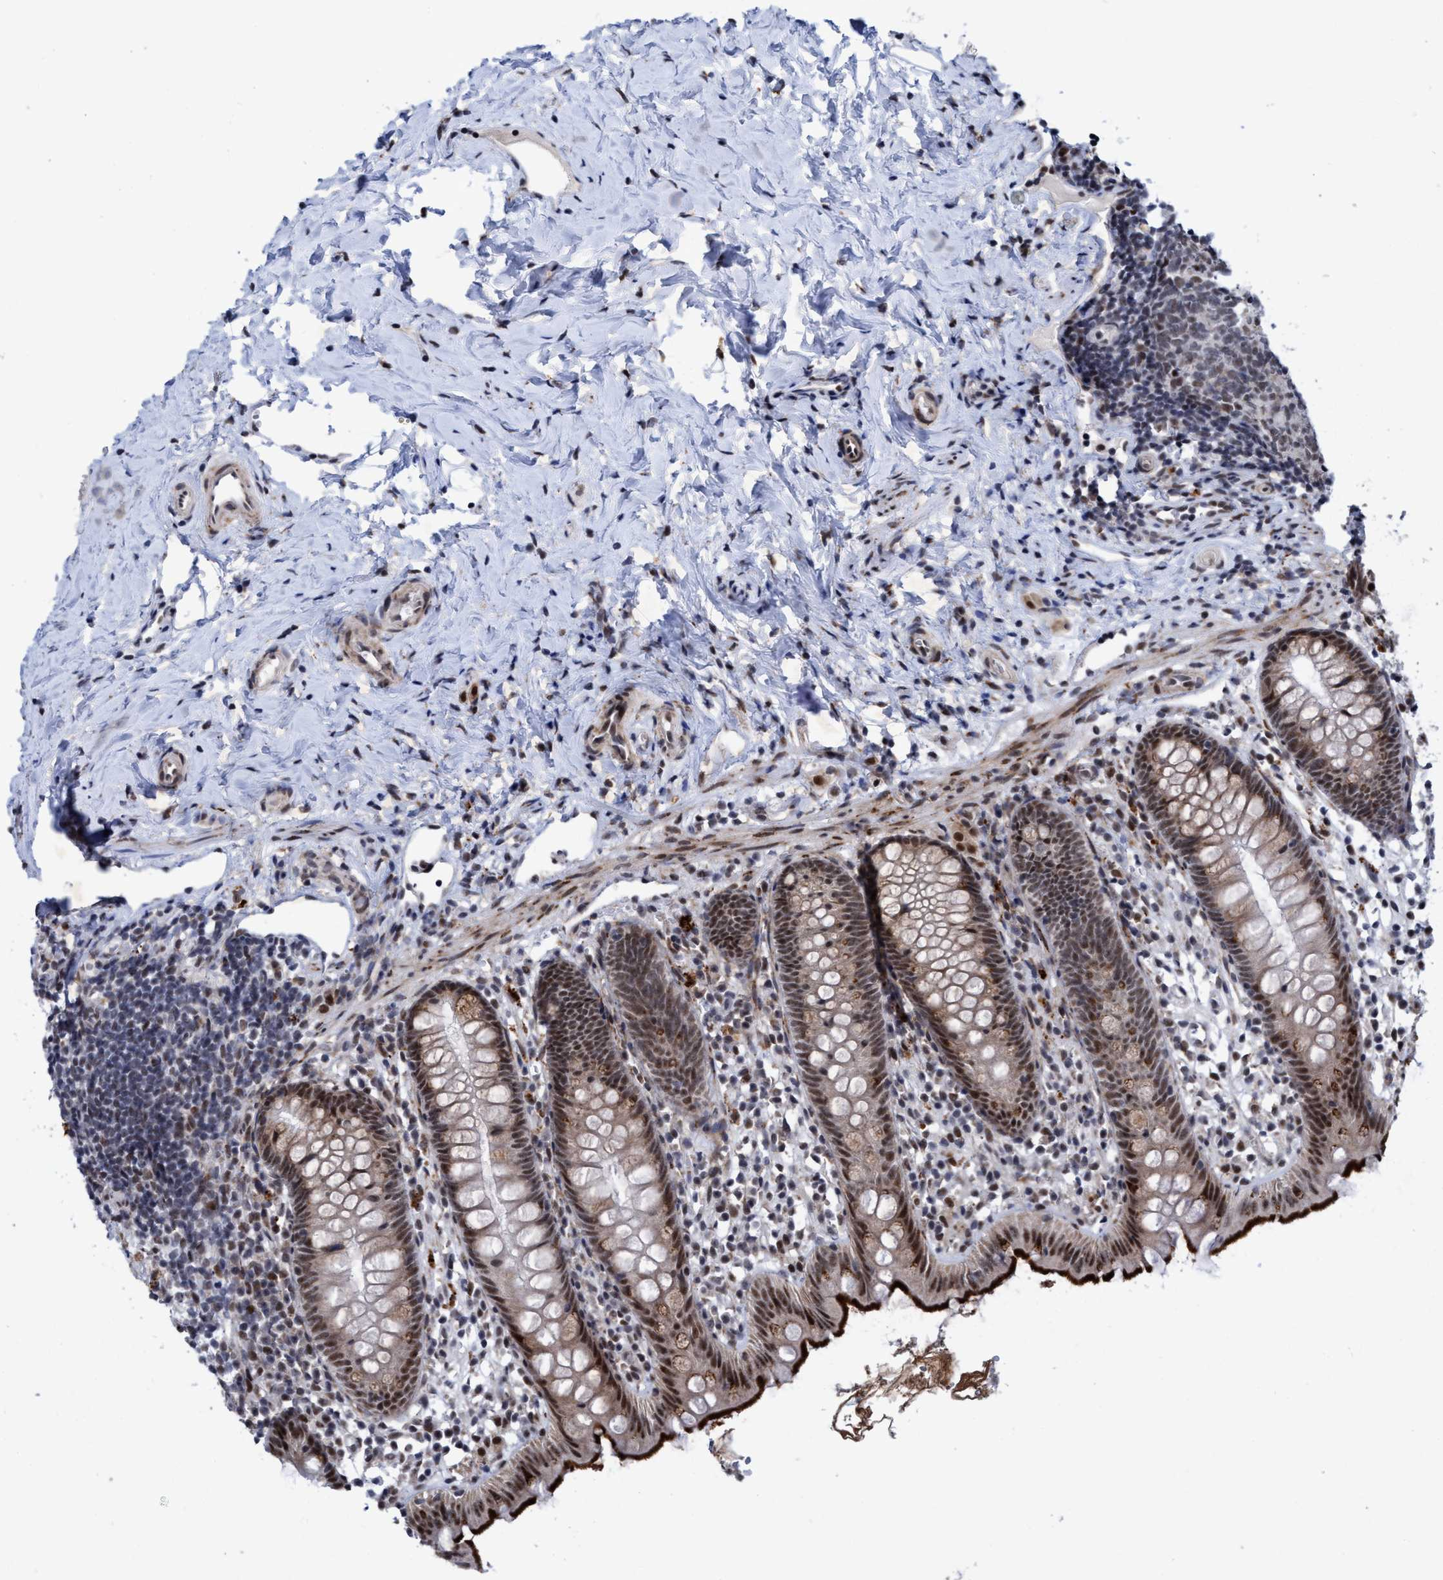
{"staining": {"intensity": "moderate", "quantity": ">75%", "location": "cytoplasmic/membranous,nuclear"}, "tissue": "appendix", "cell_type": "Glandular cells", "image_type": "normal", "snomed": [{"axis": "morphology", "description": "Normal tissue, NOS"}, {"axis": "topography", "description": "Appendix"}], "caption": "Brown immunohistochemical staining in normal human appendix reveals moderate cytoplasmic/membranous,nuclear positivity in about >75% of glandular cells. The staining was performed using DAB (3,3'-diaminobenzidine) to visualize the protein expression in brown, while the nuclei were stained in blue with hematoxylin (Magnification: 20x).", "gene": "GLT6D1", "patient": {"sex": "female", "age": 20}}